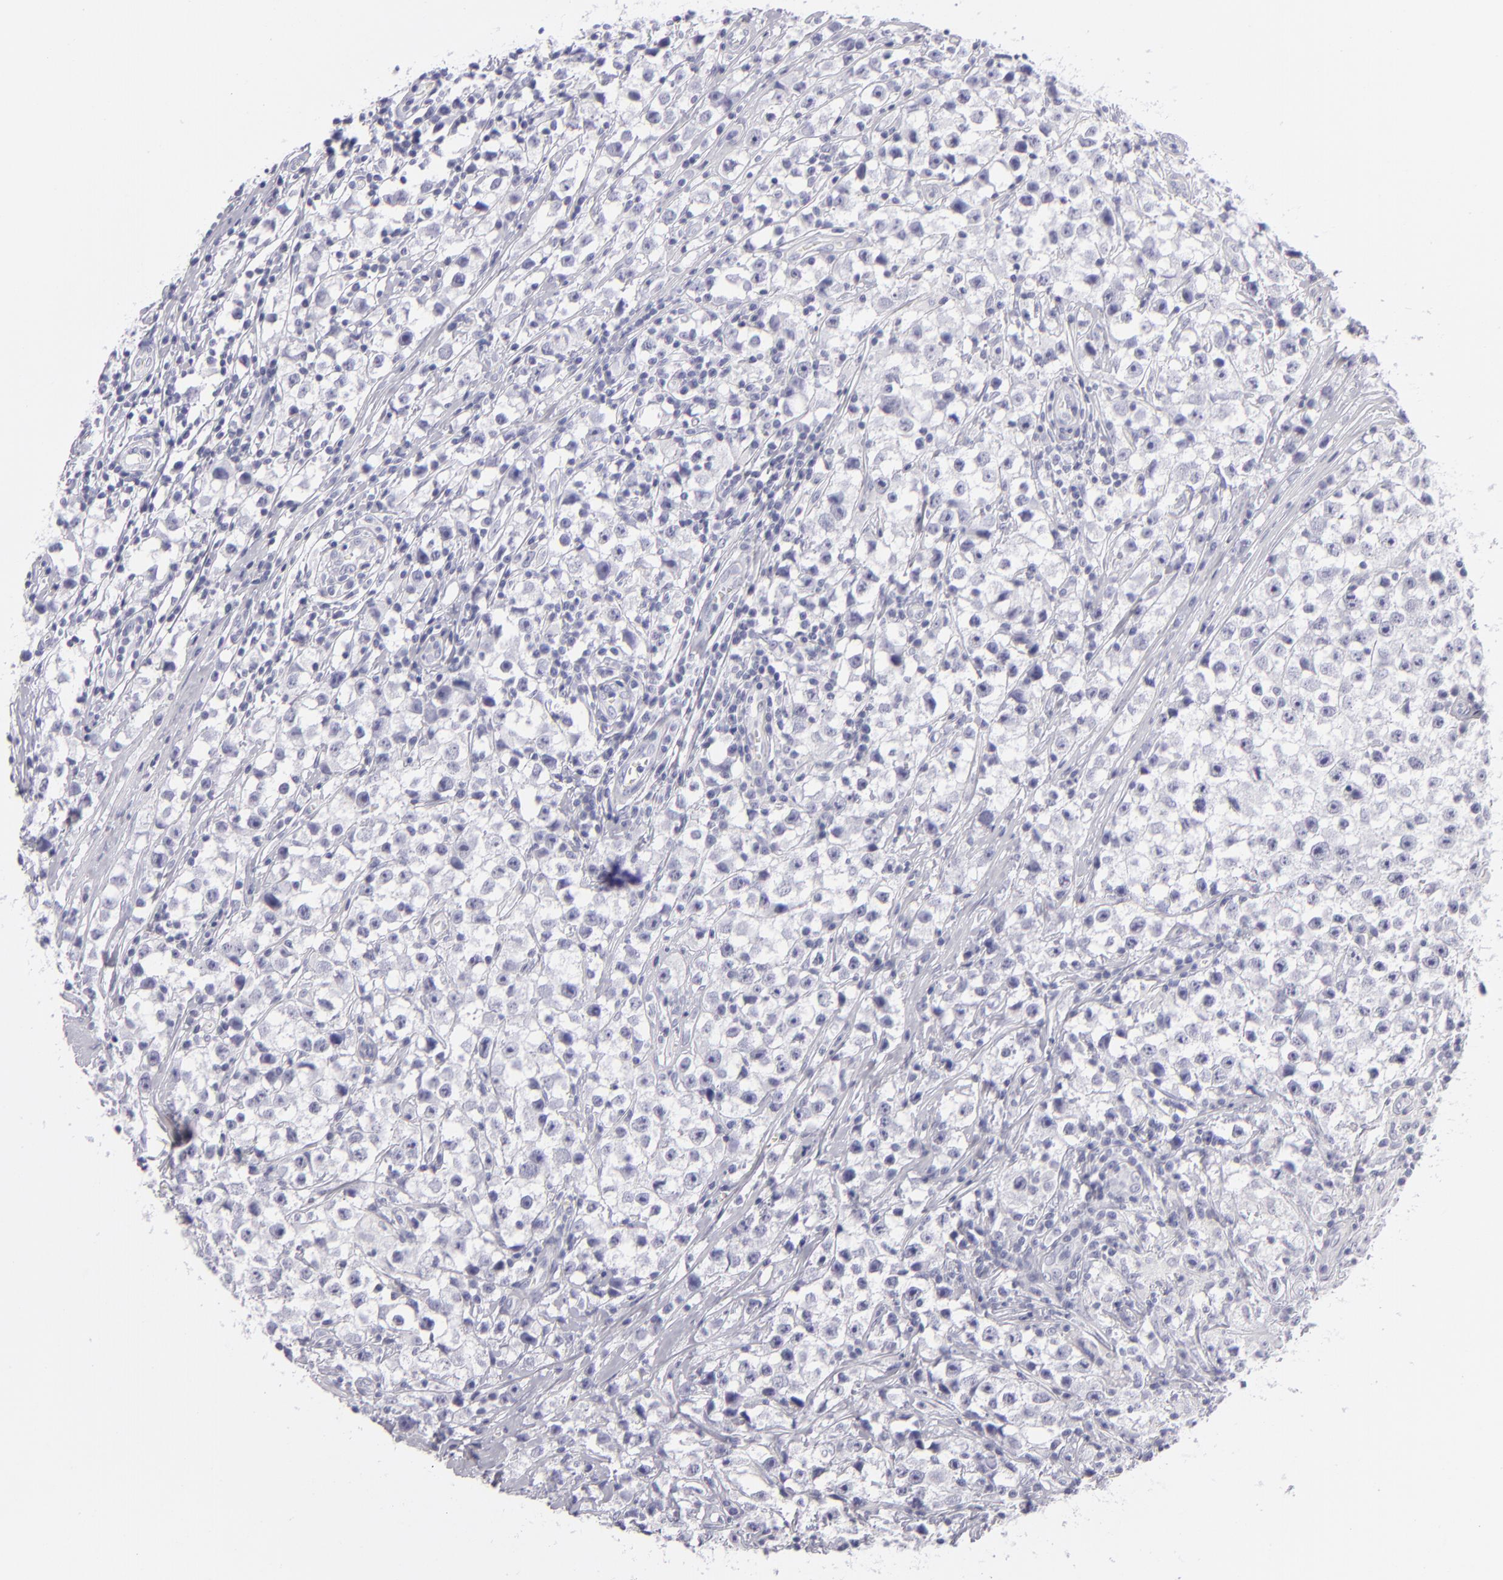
{"staining": {"intensity": "negative", "quantity": "none", "location": "none"}, "tissue": "testis cancer", "cell_type": "Tumor cells", "image_type": "cancer", "snomed": [{"axis": "morphology", "description": "Seminoma, NOS"}, {"axis": "topography", "description": "Testis"}], "caption": "This photomicrograph is of testis cancer stained with immunohistochemistry to label a protein in brown with the nuclei are counter-stained blue. There is no expression in tumor cells.", "gene": "VIL1", "patient": {"sex": "male", "age": 35}}